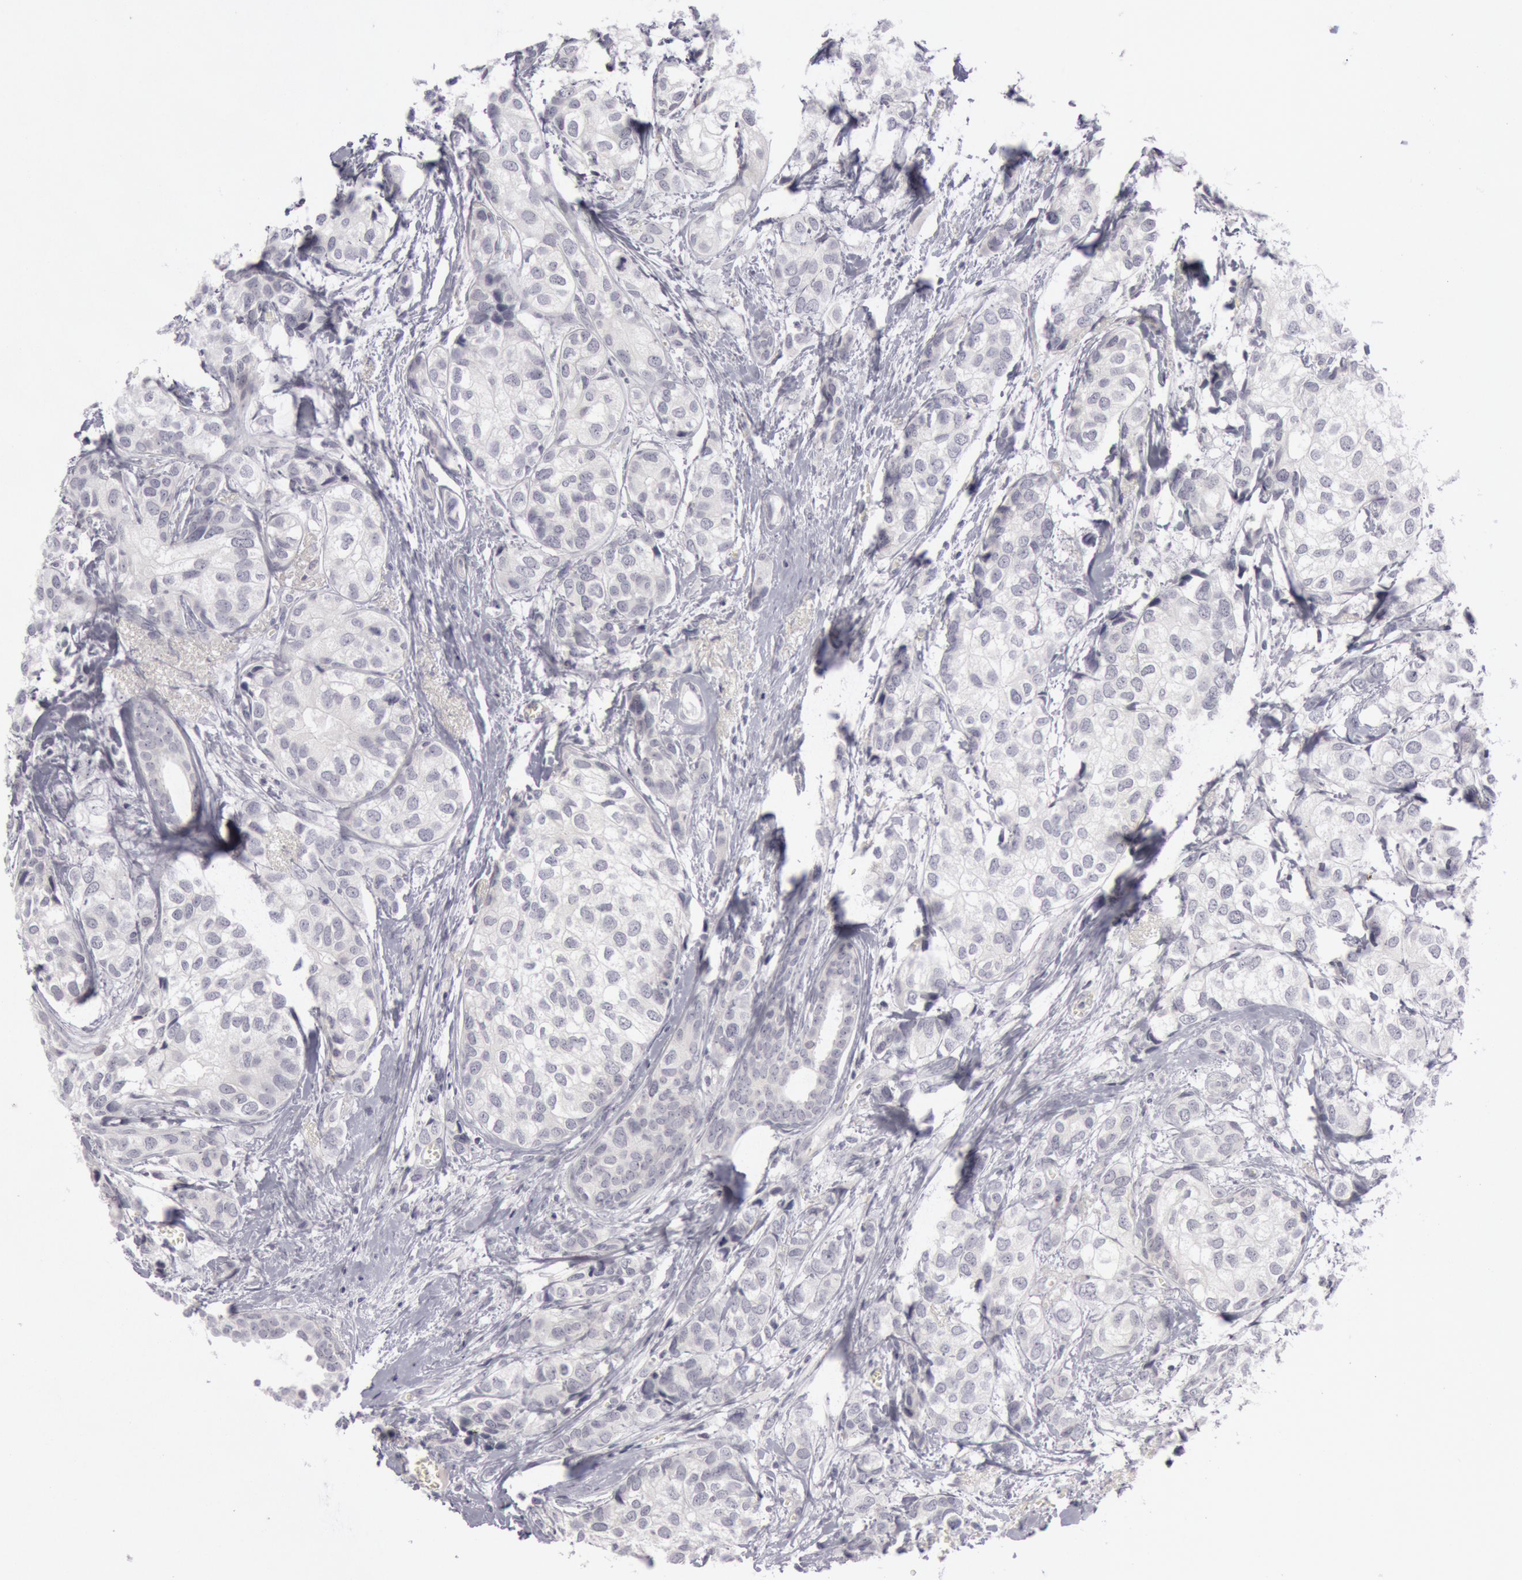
{"staining": {"intensity": "negative", "quantity": "none", "location": "none"}, "tissue": "breast cancer", "cell_type": "Tumor cells", "image_type": "cancer", "snomed": [{"axis": "morphology", "description": "Duct carcinoma"}, {"axis": "topography", "description": "Breast"}], "caption": "A high-resolution photomicrograph shows immunohistochemistry (IHC) staining of breast infiltrating ductal carcinoma, which exhibits no significant staining in tumor cells.", "gene": "KRT16", "patient": {"sex": "female", "age": 68}}